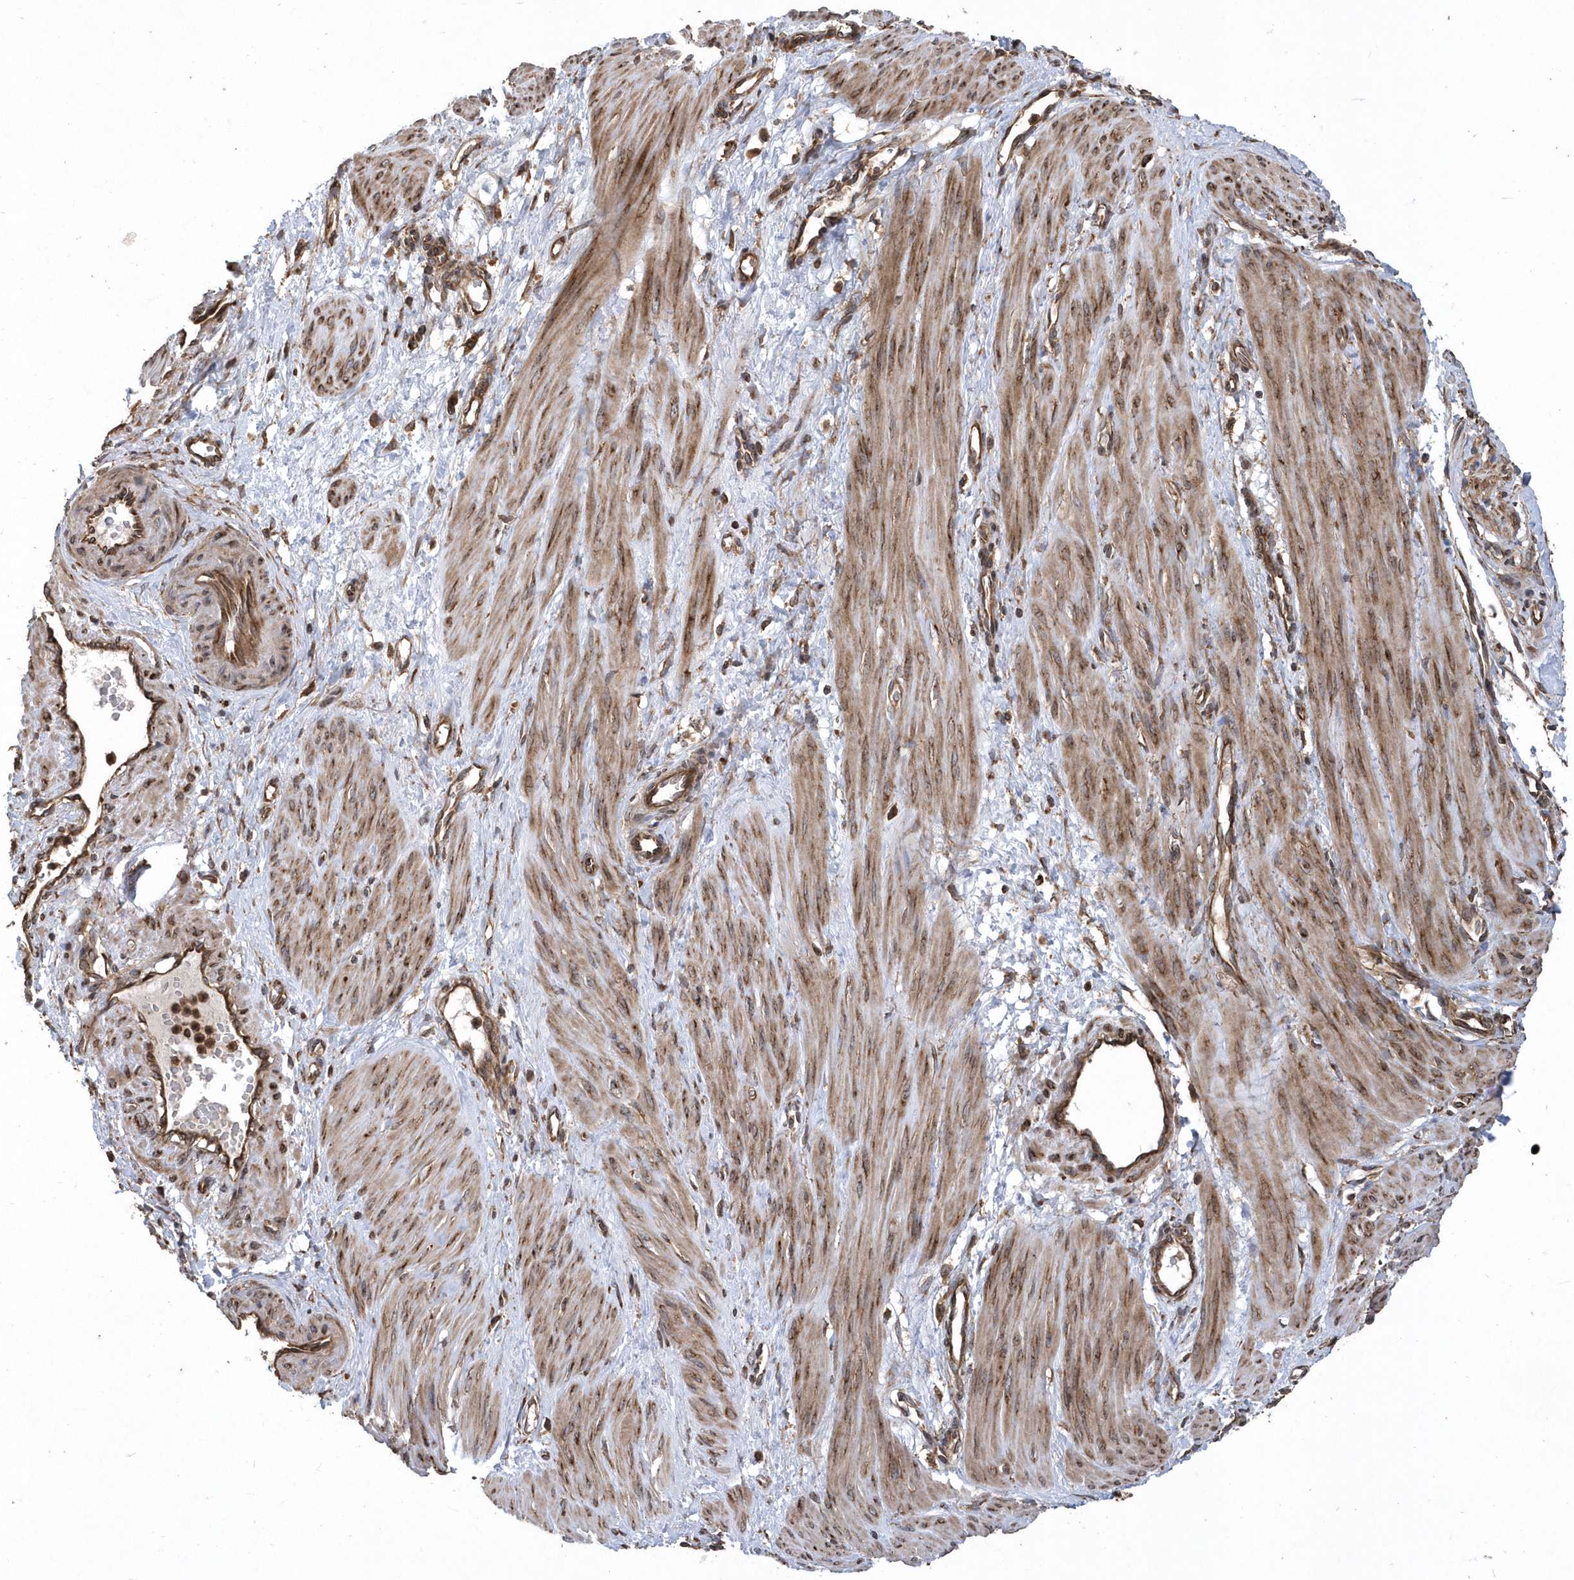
{"staining": {"intensity": "moderate", "quantity": ">75%", "location": "cytoplasmic/membranous"}, "tissue": "smooth muscle", "cell_type": "Smooth muscle cells", "image_type": "normal", "snomed": [{"axis": "morphology", "description": "Normal tissue, NOS"}, {"axis": "topography", "description": "Endometrium"}], "caption": "The immunohistochemical stain highlights moderate cytoplasmic/membranous expression in smooth muscle cells of normal smooth muscle.", "gene": "WASHC5", "patient": {"sex": "female", "age": 33}}